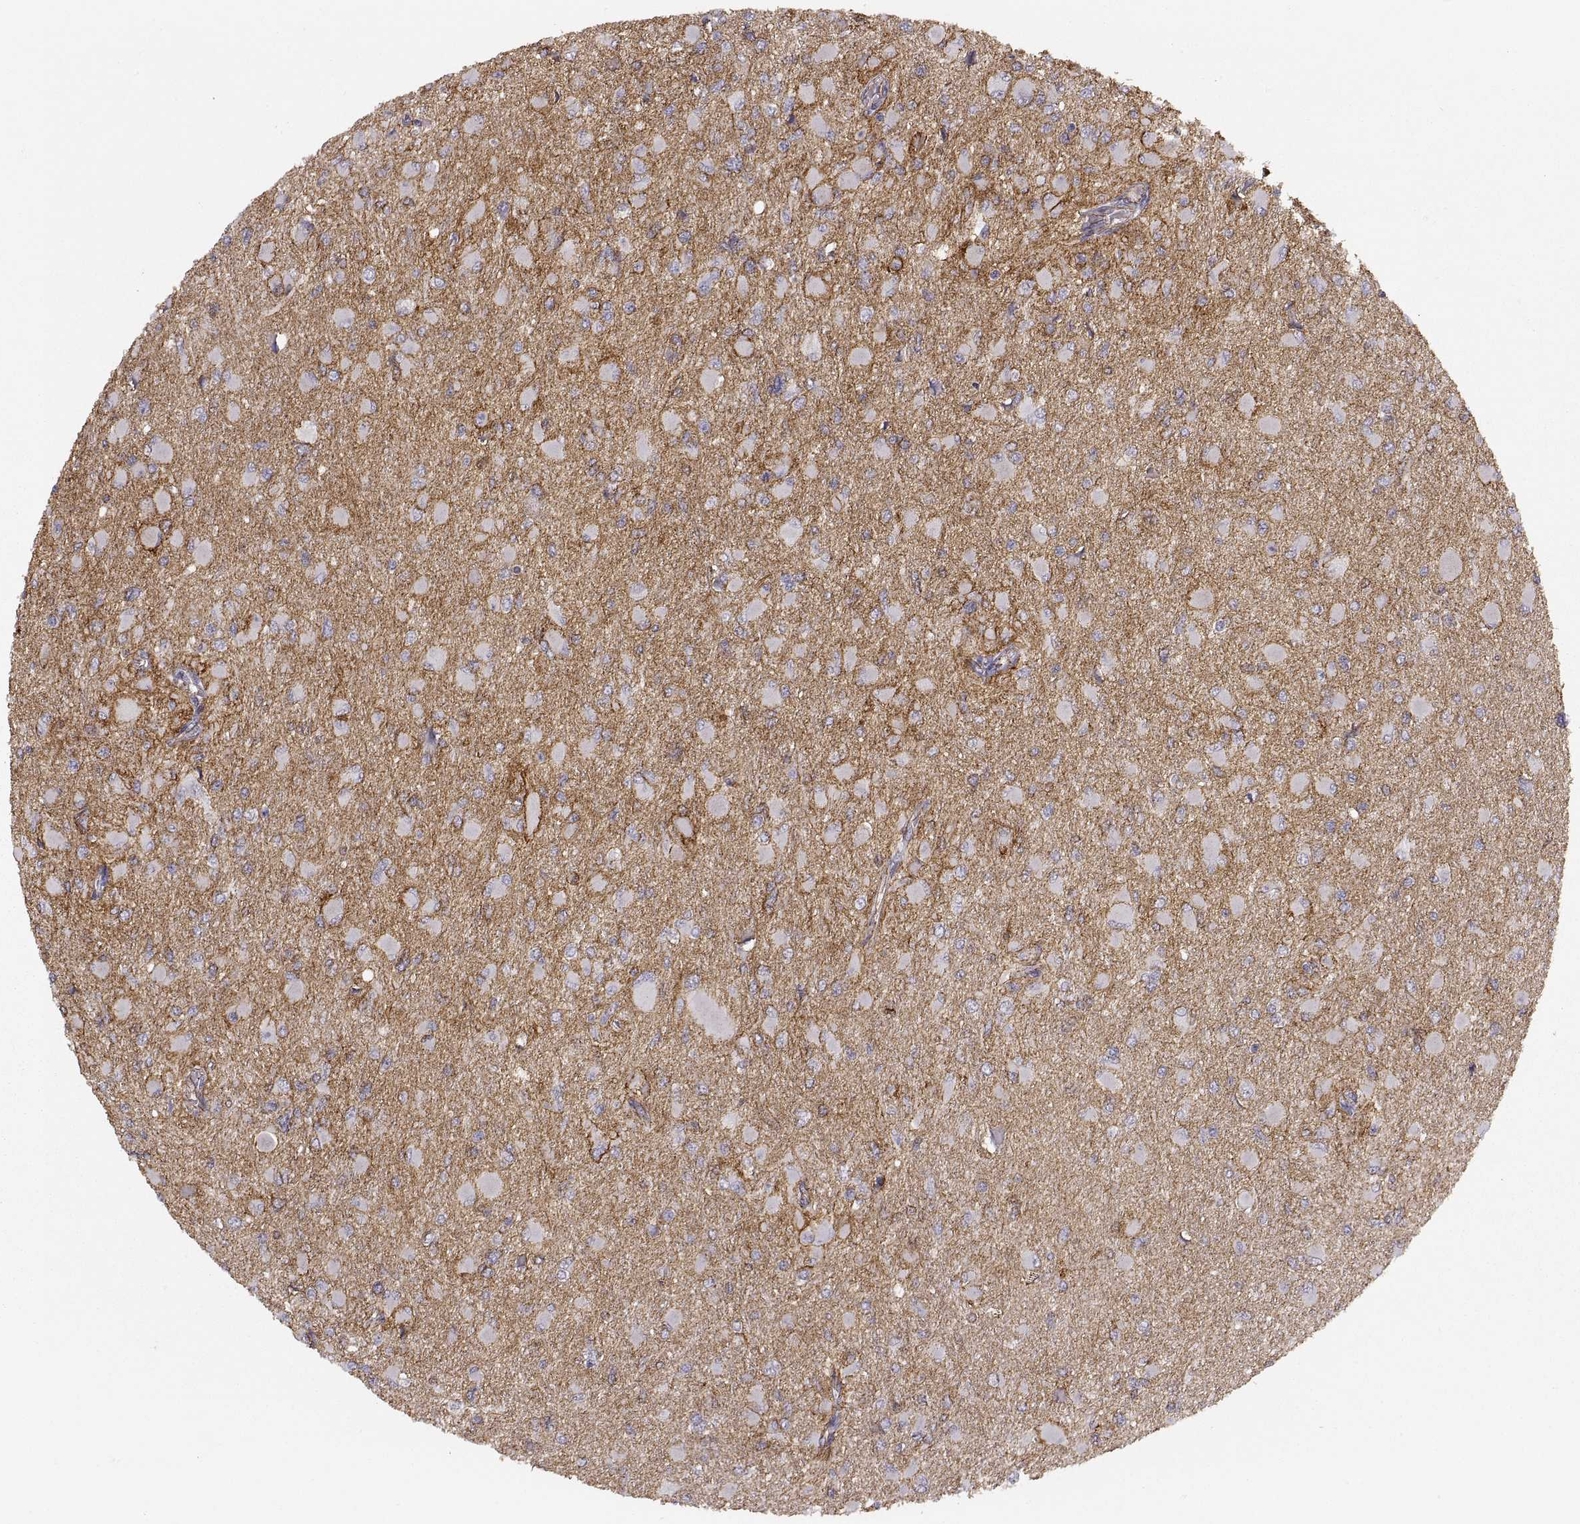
{"staining": {"intensity": "negative", "quantity": "none", "location": "none"}, "tissue": "glioma", "cell_type": "Tumor cells", "image_type": "cancer", "snomed": [{"axis": "morphology", "description": "Glioma, malignant, High grade"}, {"axis": "topography", "description": "Cerebral cortex"}], "caption": "Histopathology image shows no significant protein staining in tumor cells of glioma.", "gene": "CDH2", "patient": {"sex": "female", "age": 36}}